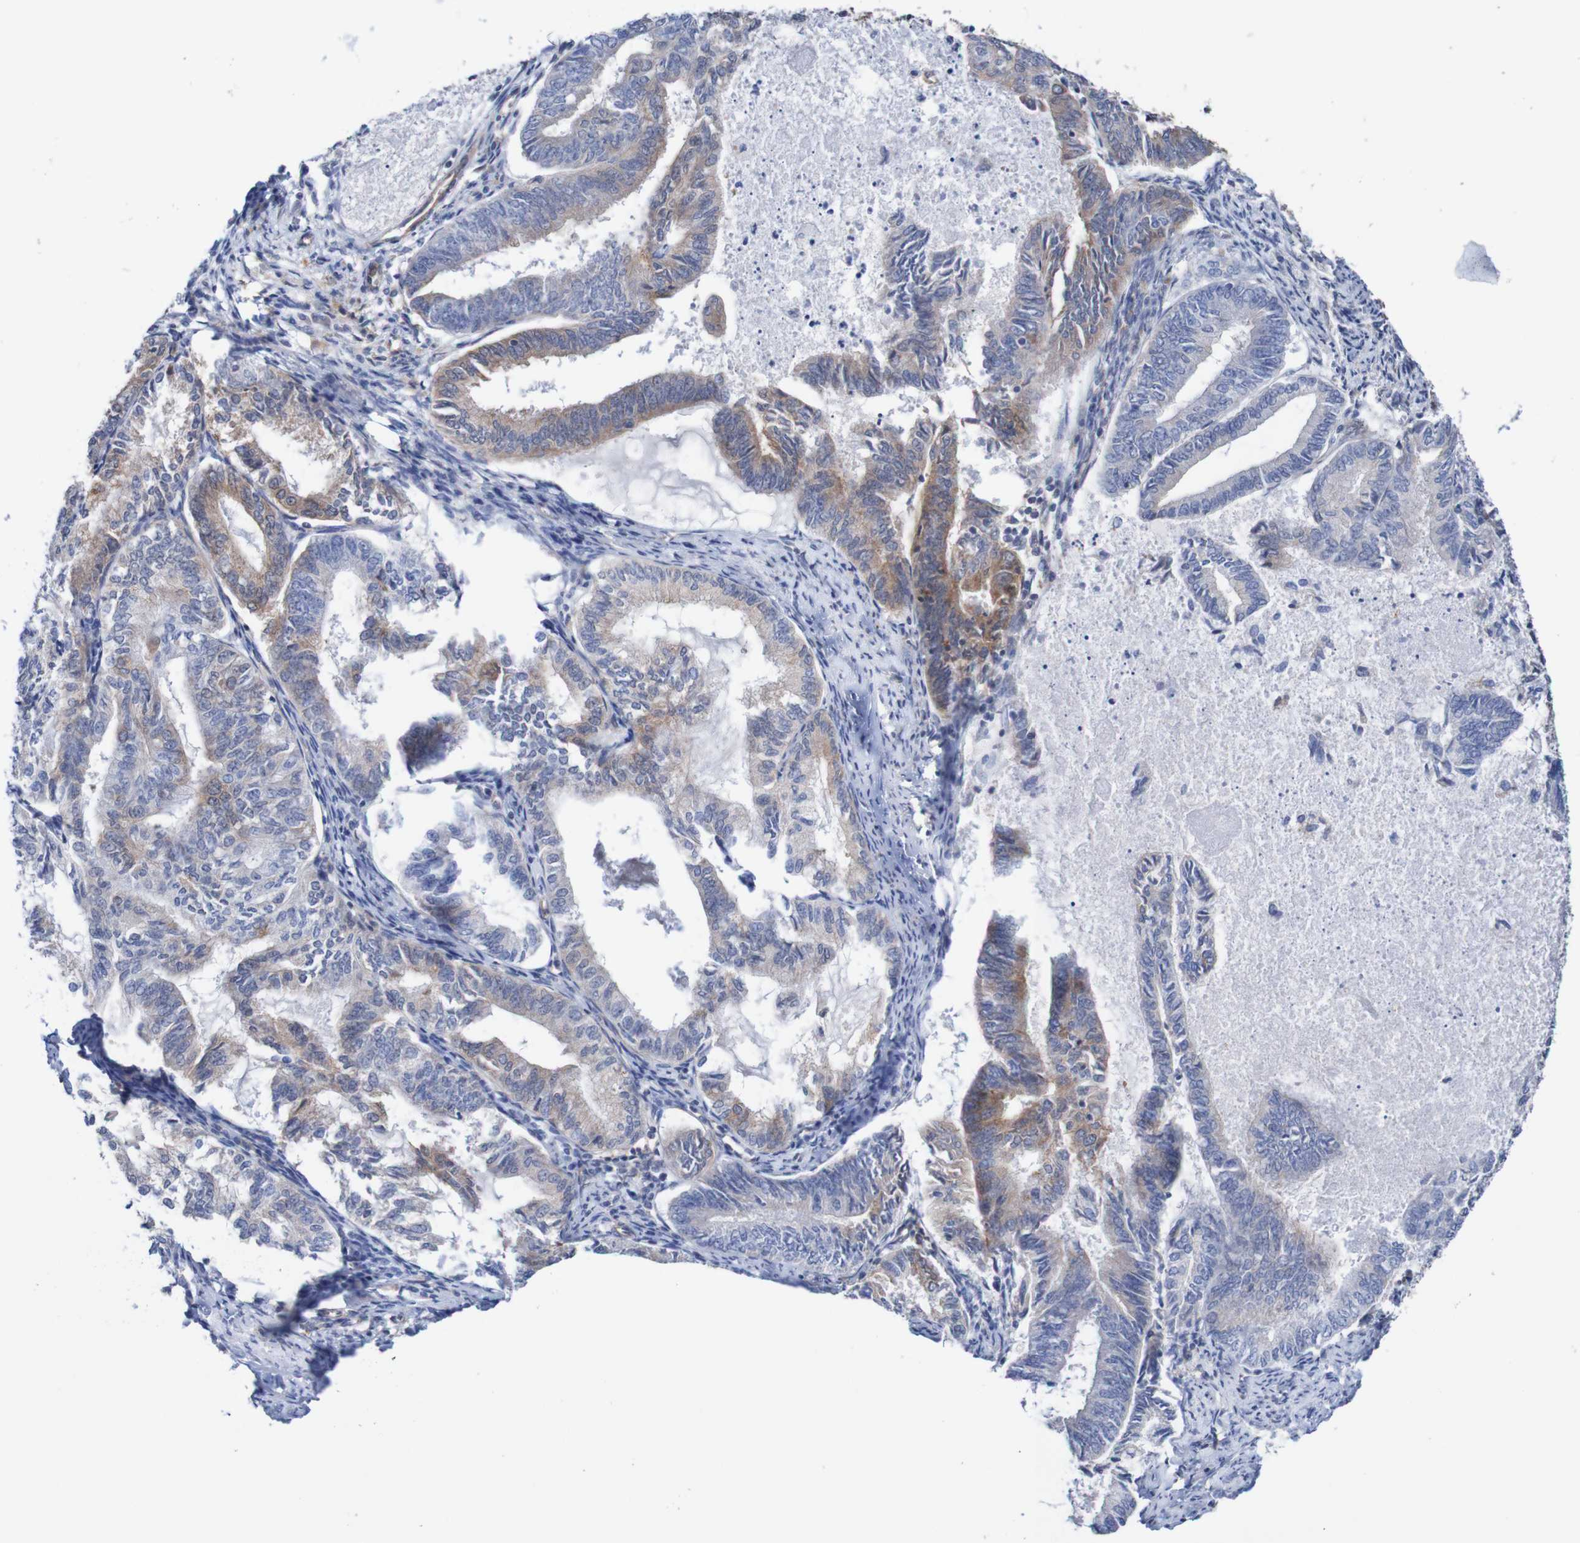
{"staining": {"intensity": "weak", "quantity": "<25%", "location": "cytoplasmic/membranous"}, "tissue": "endometrial cancer", "cell_type": "Tumor cells", "image_type": "cancer", "snomed": [{"axis": "morphology", "description": "Adenocarcinoma, NOS"}, {"axis": "topography", "description": "Endometrium"}], "caption": "This micrograph is of adenocarcinoma (endometrial) stained with immunohistochemistry (IHC) to label a protein in brown with the nuclei are counter-stained blue. There is no positivity in tumor cells.", "gene": "RIGI", "patient": {"sex": "female", "age": 86}}